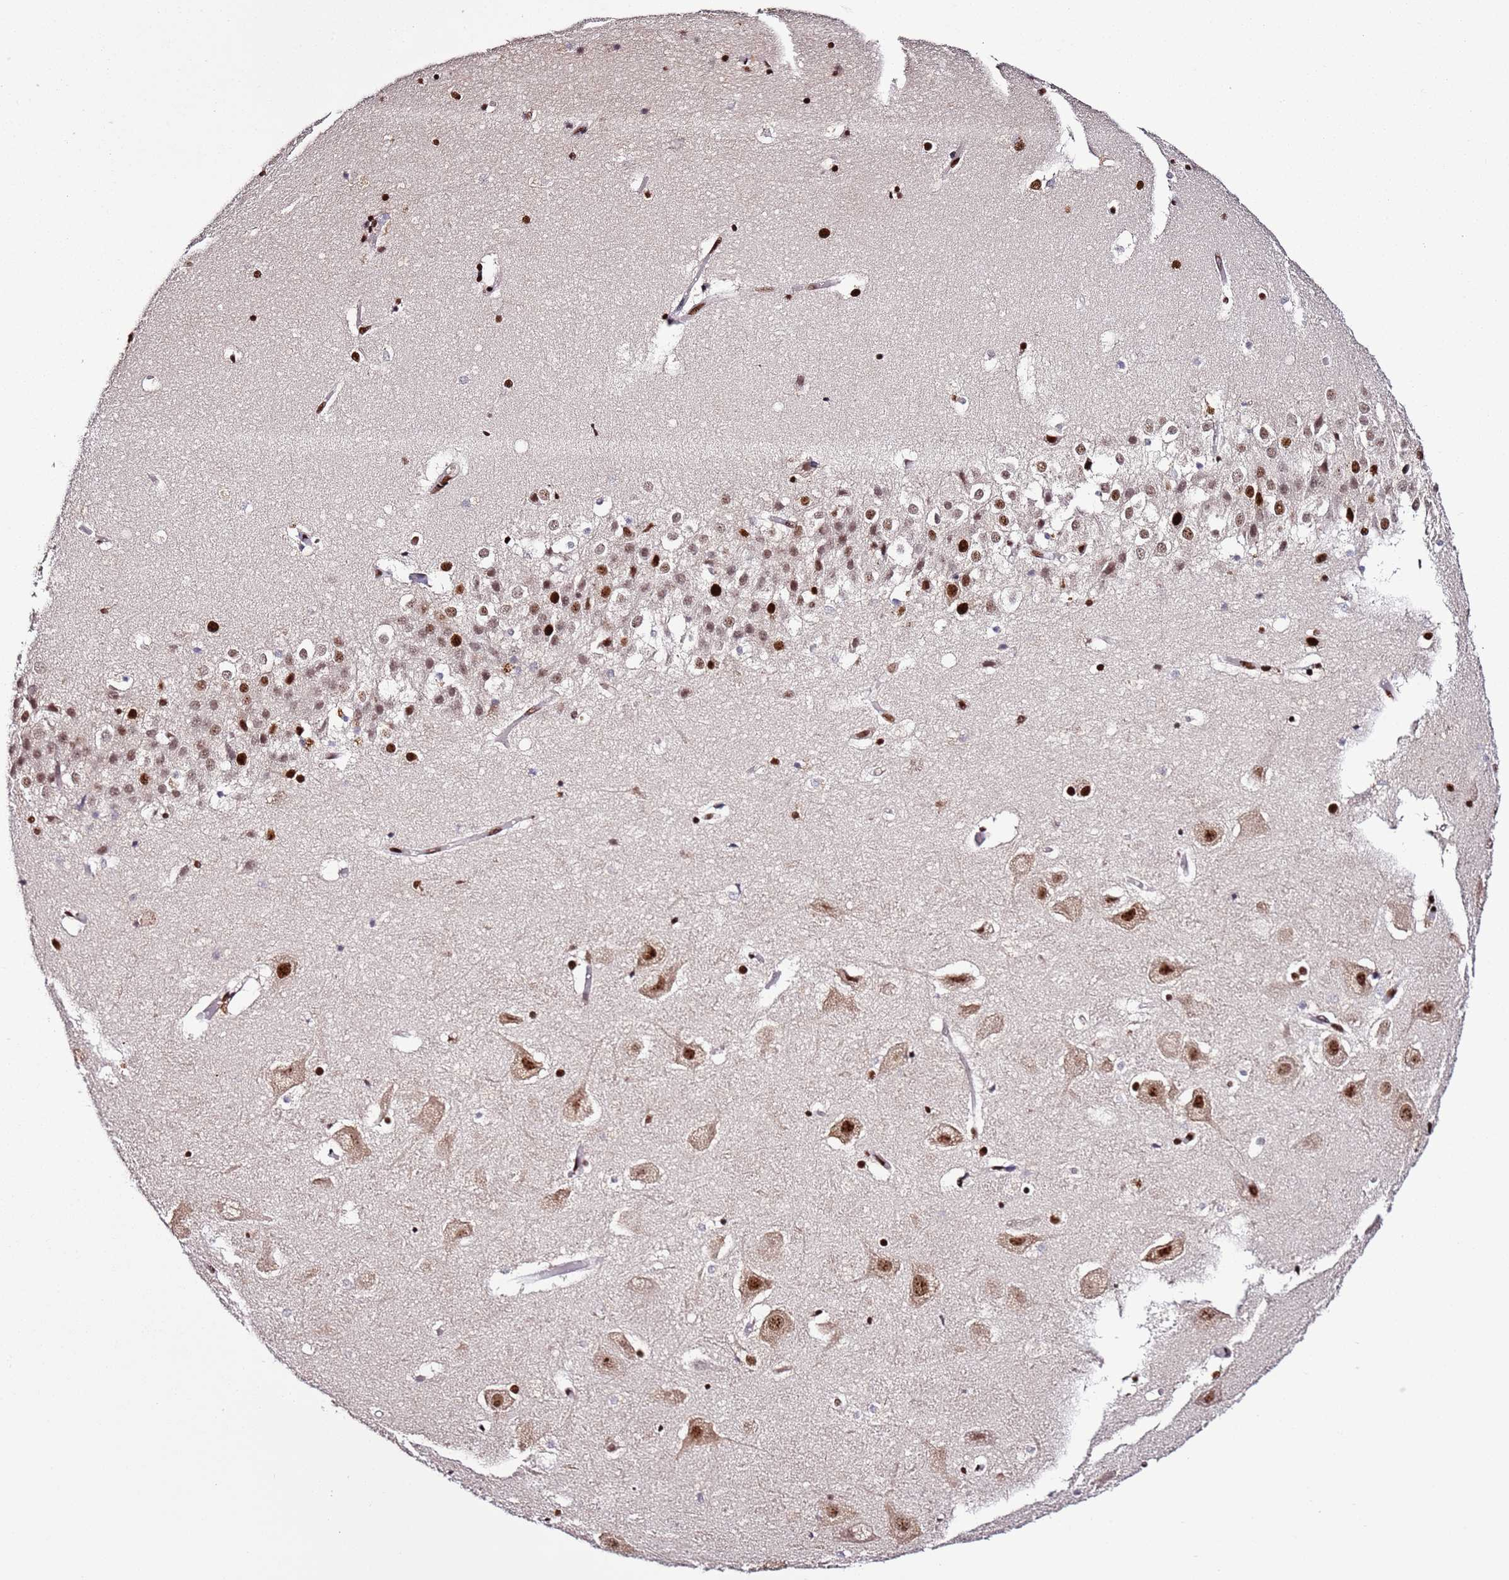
{"staining": {"intensity": "strong", "quantity": "<25%", "location": "nuclear"}, "tissue": "hippocampus", "cell_type": "Glial cells", "image_type": "normal", "snomed": [{"axis": "morphology", "description": "Normal tissue, NOS"}, {"axis": "topography", "description": "Hippocampus"}], "caption": "A medium amount of strong nuclear positivity is present in approximately <25% of glial cells in benign hippocampus. The staining is performed using DAB (3,3'-diaminobenzidine) brown chromogen to label protein expression. The nuclei are counter-stained blue using hematoxylin.", "gene": "C6orf226", "patient": {"sex": "female", "age": 52}}